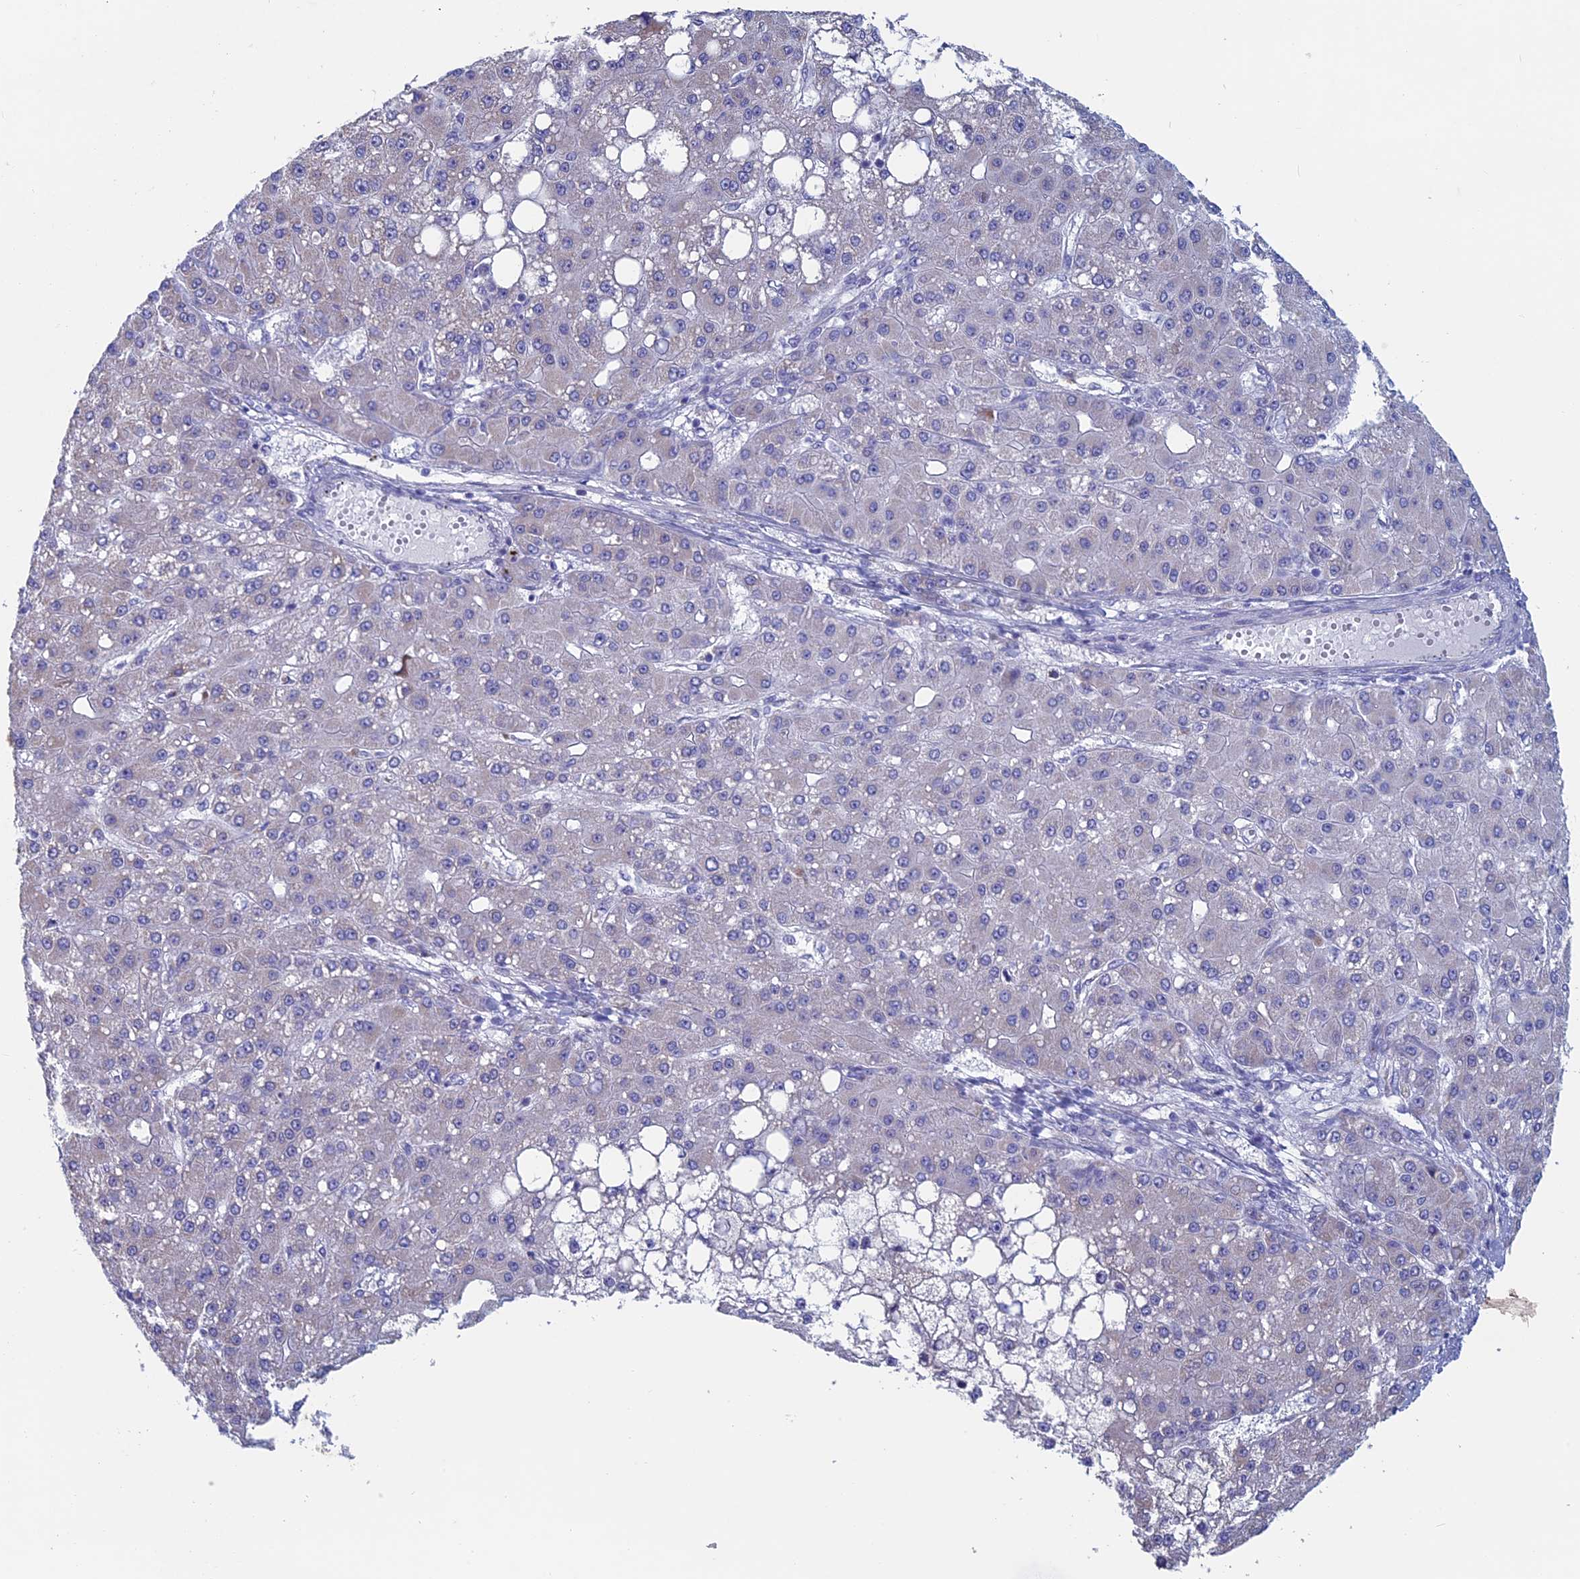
{"staining": {"intensity": "negative", "quantity": "none", "location": "none"}, "tissue": "liver cancer", "cell_type": "Tumor cells", "image_type": "cancer", "snomed": [{"axis": "morphology", "description": "Carcinoma, Hepatocellular, NOS"}, {"axis": "topography", "description": "Liver"}], "caption": "Tumor cells are negative for protein expression in human liver cancer.", "gene": "NIBAN3", "patient": {"sex": "male", "age": 67}}